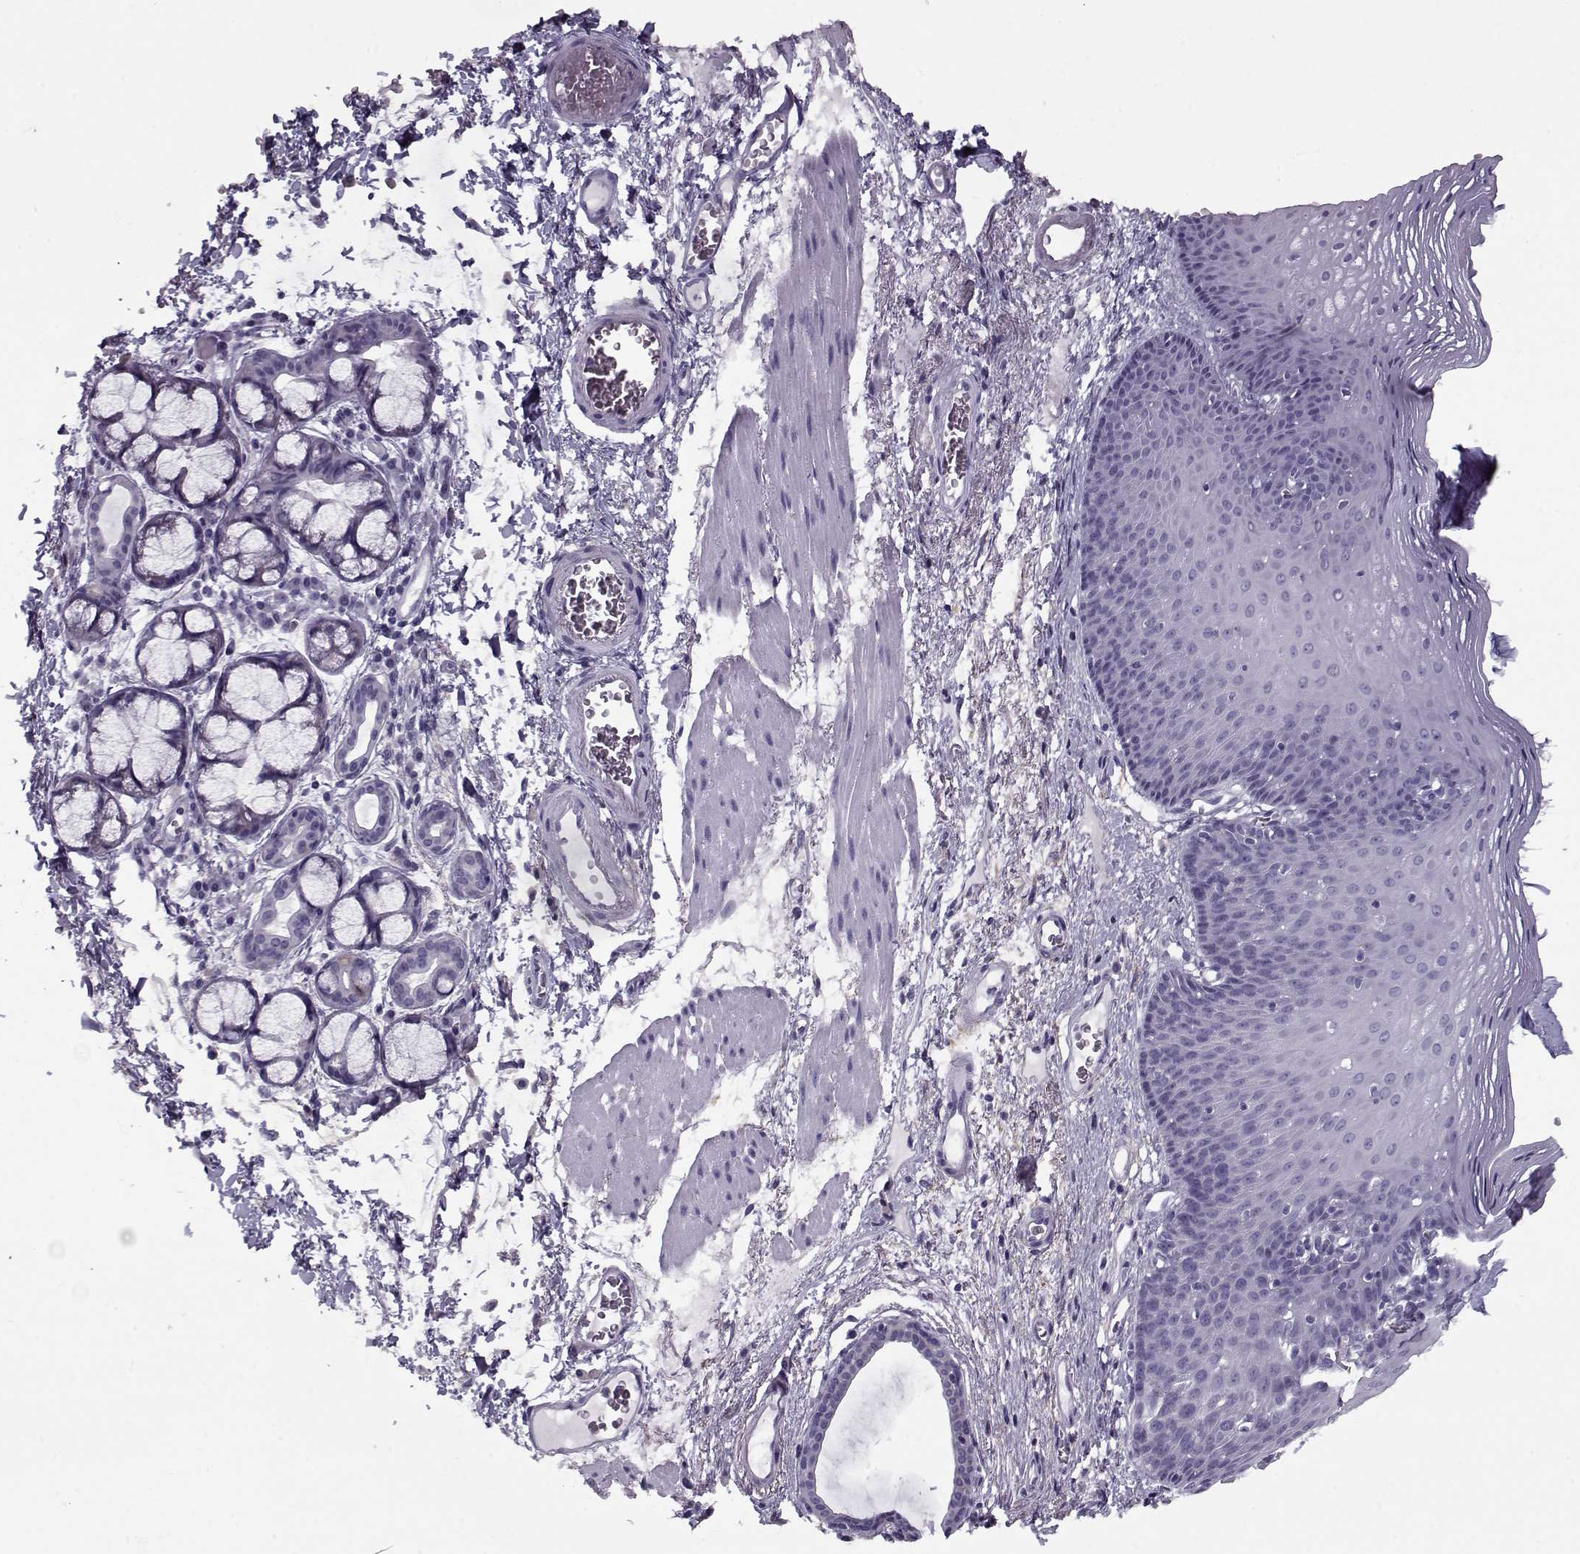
{"staining": {"intensity": "negative", "quantity": "none", "location": "none"}, "tissue": "esophagus", "cell_type": "Squamous epithelial cells", "image_type": "normal", "snomed": [{"axis": "morphology", "description": "Normal tissue, NOS"}, {"axis": "topography", "description": "Esophagus"}], "caption": "An immunohistochemistry micrograph of normal esophagus is shown. There is no staining in squamous epithelial cells of esophagus. (DAB (3,3'-diaminobenzidine) immunohistochemistry (IHC), high magnification).", "gene": "PP2D1", "patient": {"sex": "male", "age": 76}}